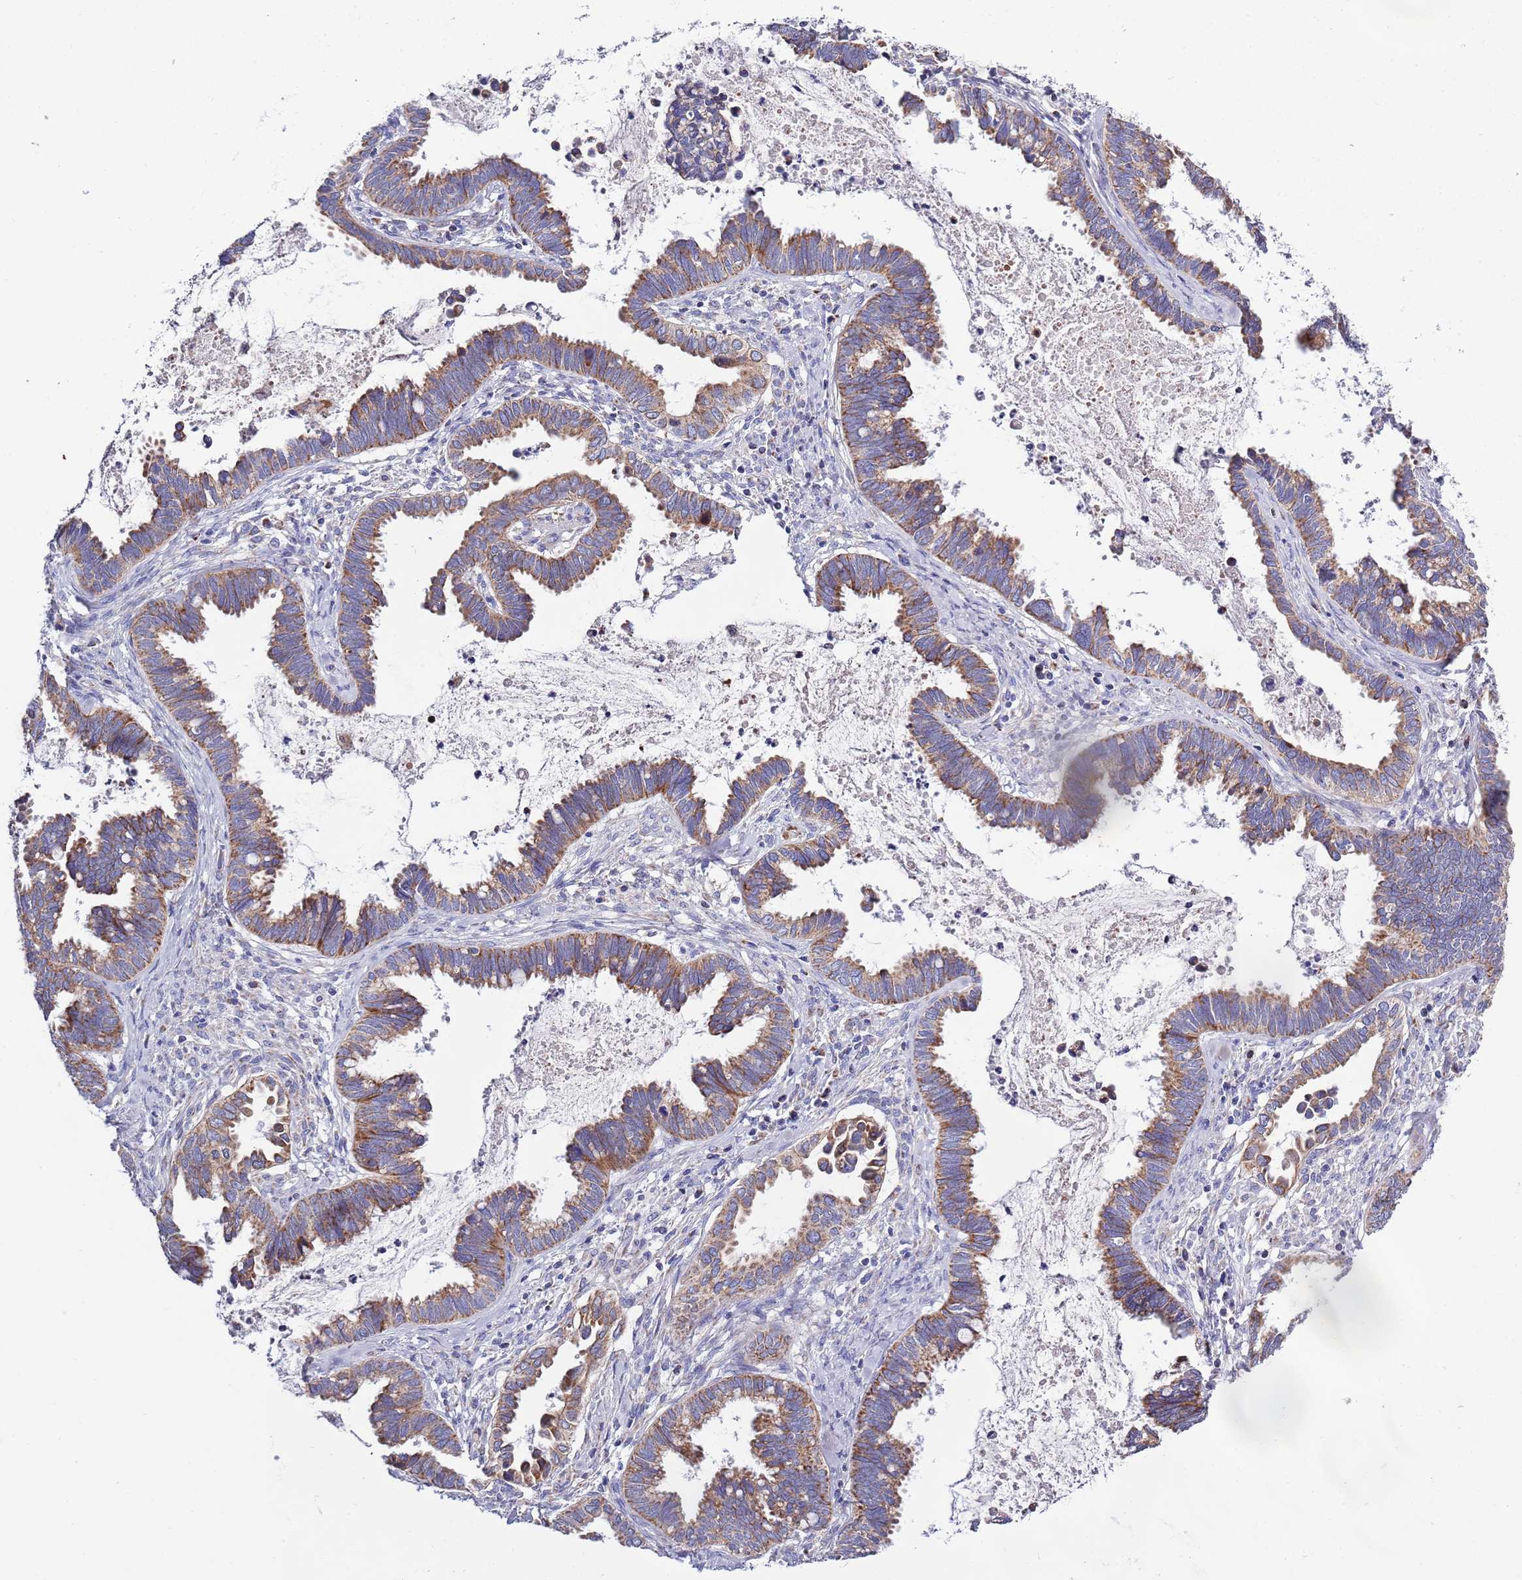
{"staining": {"intensity": "moderate", "quantity": ">75%", "location": "cytoplasmic/membranous"}, "tissue": "cervical cancer", "cell_type": "Tumor cells", "image_type": "cancer", "snomed": [{"axis": "morphology", "description": "Adenocarcinoma, NOS"}, {"axis": "topography", "description": "Cervix"}], "caption": "A histopathology image of human cervical cancer stained for a protein reveals moderate cytoplasmic/membranous brown staining in tumor cells.", "gene": "EMC8", "patient": {"sex": "female", "age": 37}}